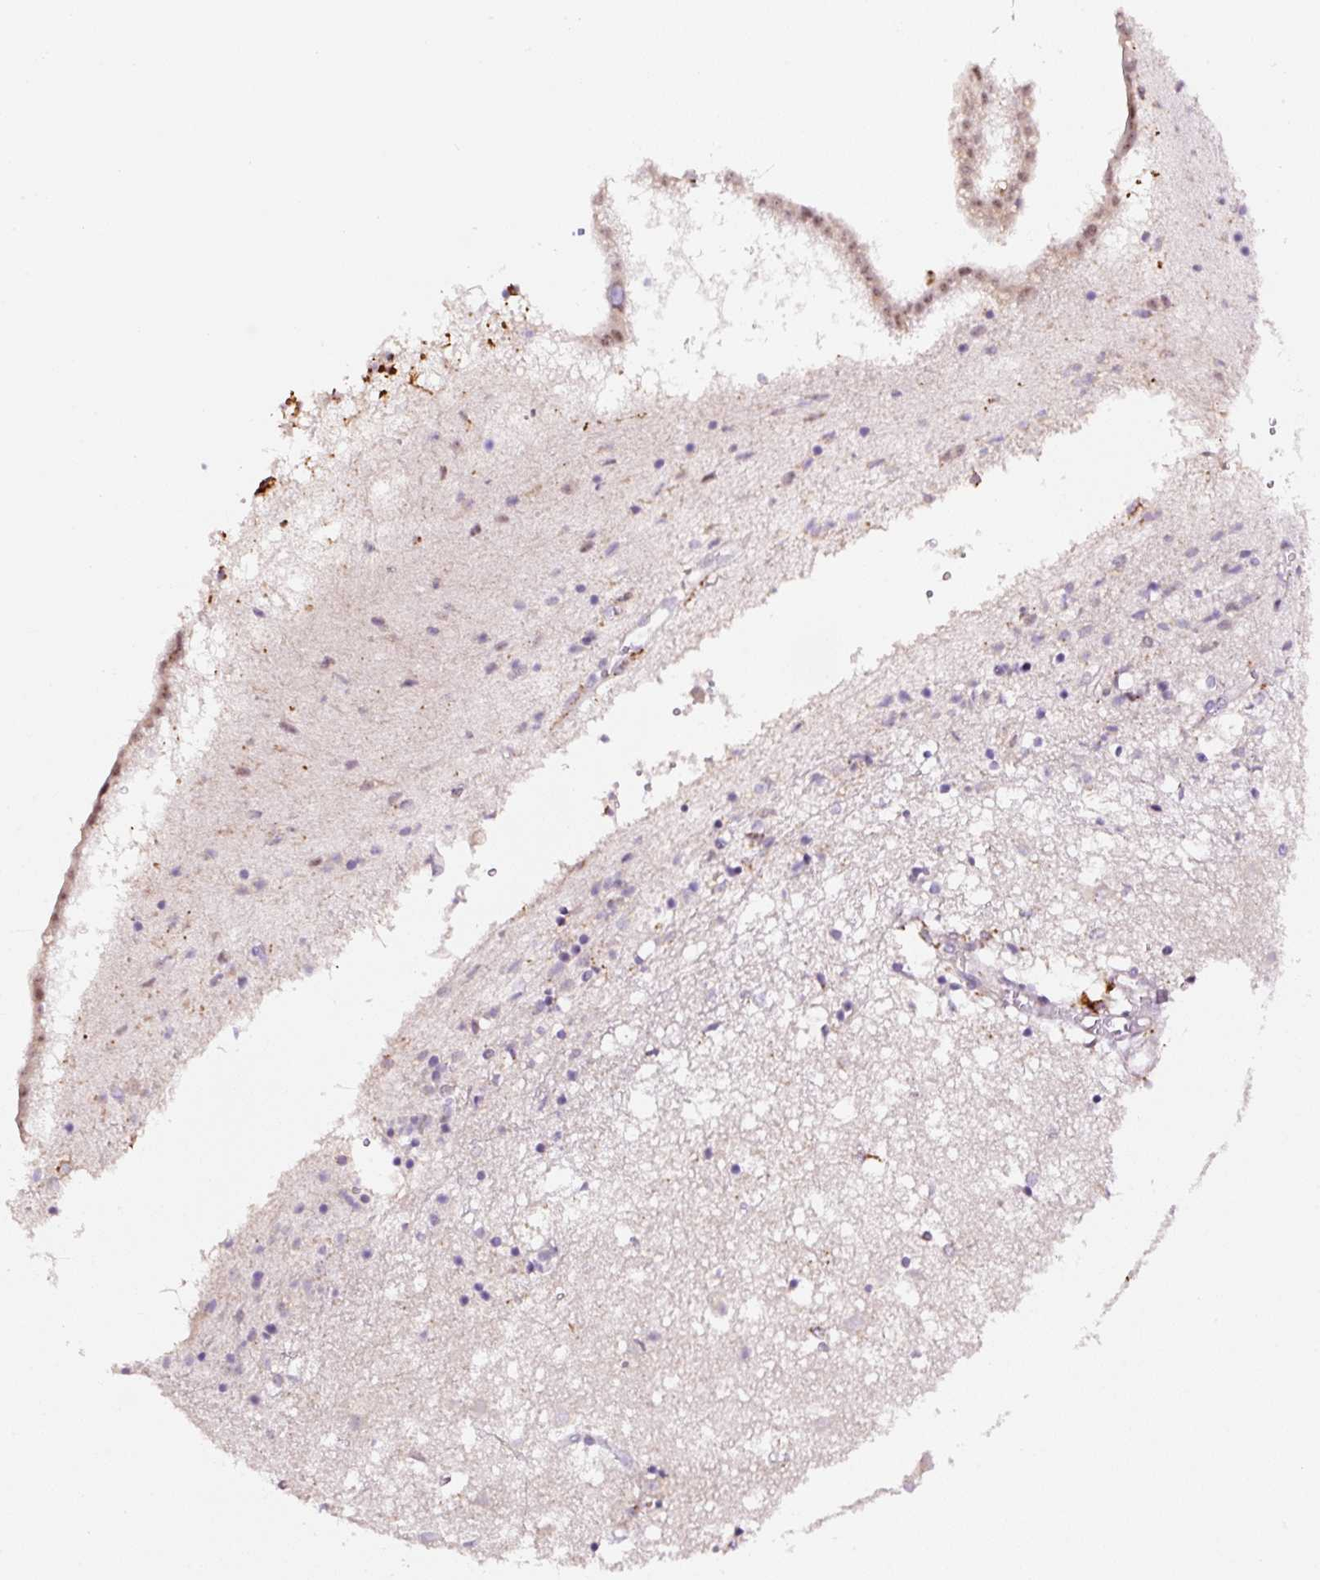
{"staining": {"intensity": "negative", "quantity": "none", "location": "none"}, "tissue": "caudate", "cell_type": "Glial cells", "image_type": "normal", "snomed": [{"axis": "morphology", "description": "Normal tissue, NOS"}, {"axis": "topography", "description": "Lateral ventricle wall"}], "caption": "DAB immunohistochemical staining of normal human caudate exhibits no significant expression in glial cells. (DAB IHC with hematoxylin counter stain).", "gene": "CEBPZOS", "patient": {"sex": "male", "age": 70}}